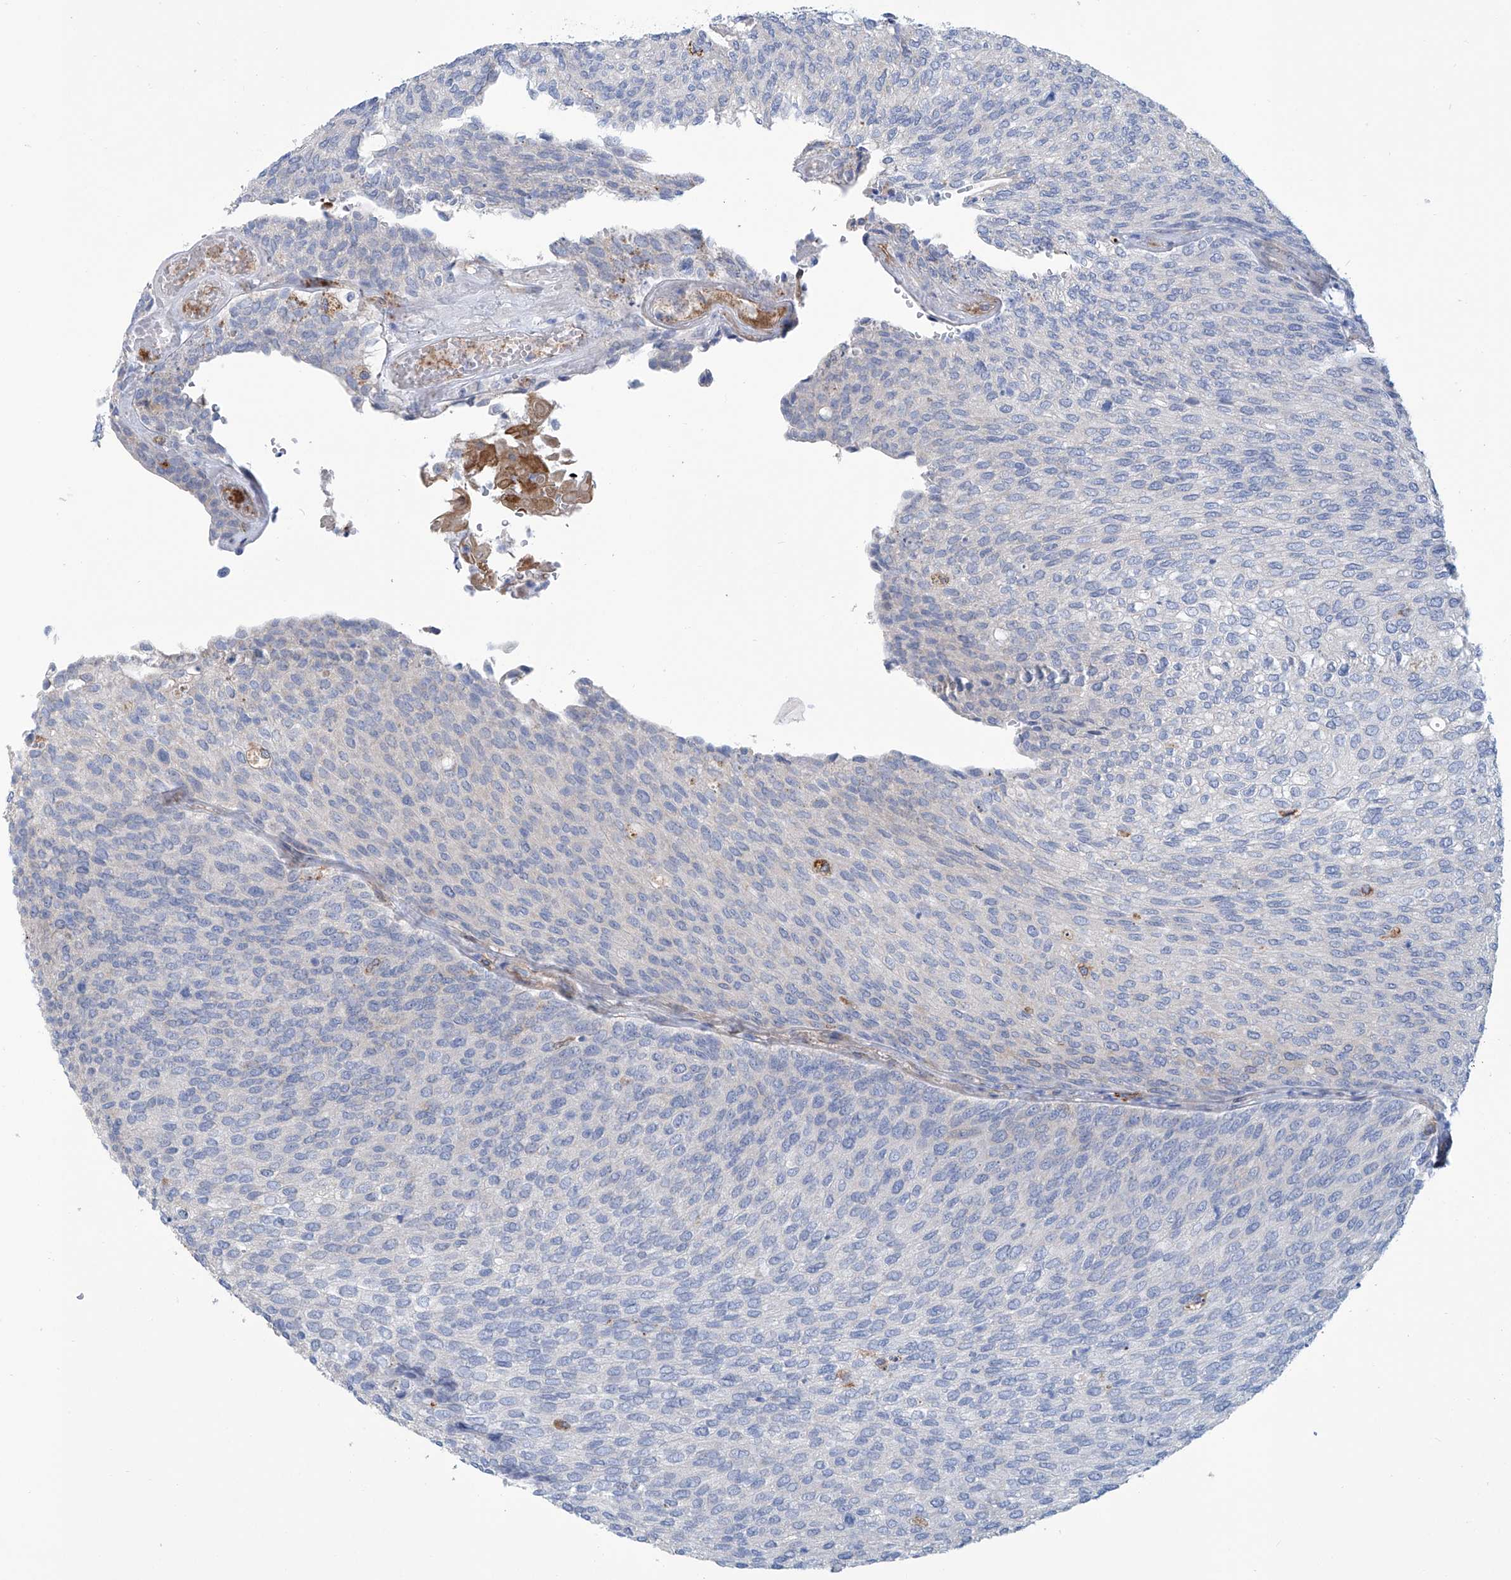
{"staining": {"intensity": "negative", "quantity": "none", "location": "none"}, "tissue": "urothelial cancer", "cell_type": "Tumor cells", "image_type": "cancer", "snomed": [{"axis": "morphology", "description": "Urothelial carcinoma, Low grade"}, {"axis": "topography", "description": "Urinary bladder"}], "caption": "Tumor cells are negative for protein expression in human low-grade urothelial carcinoma.", "gene": "TNN", "patient": {"sex": "female", "age": 79}}